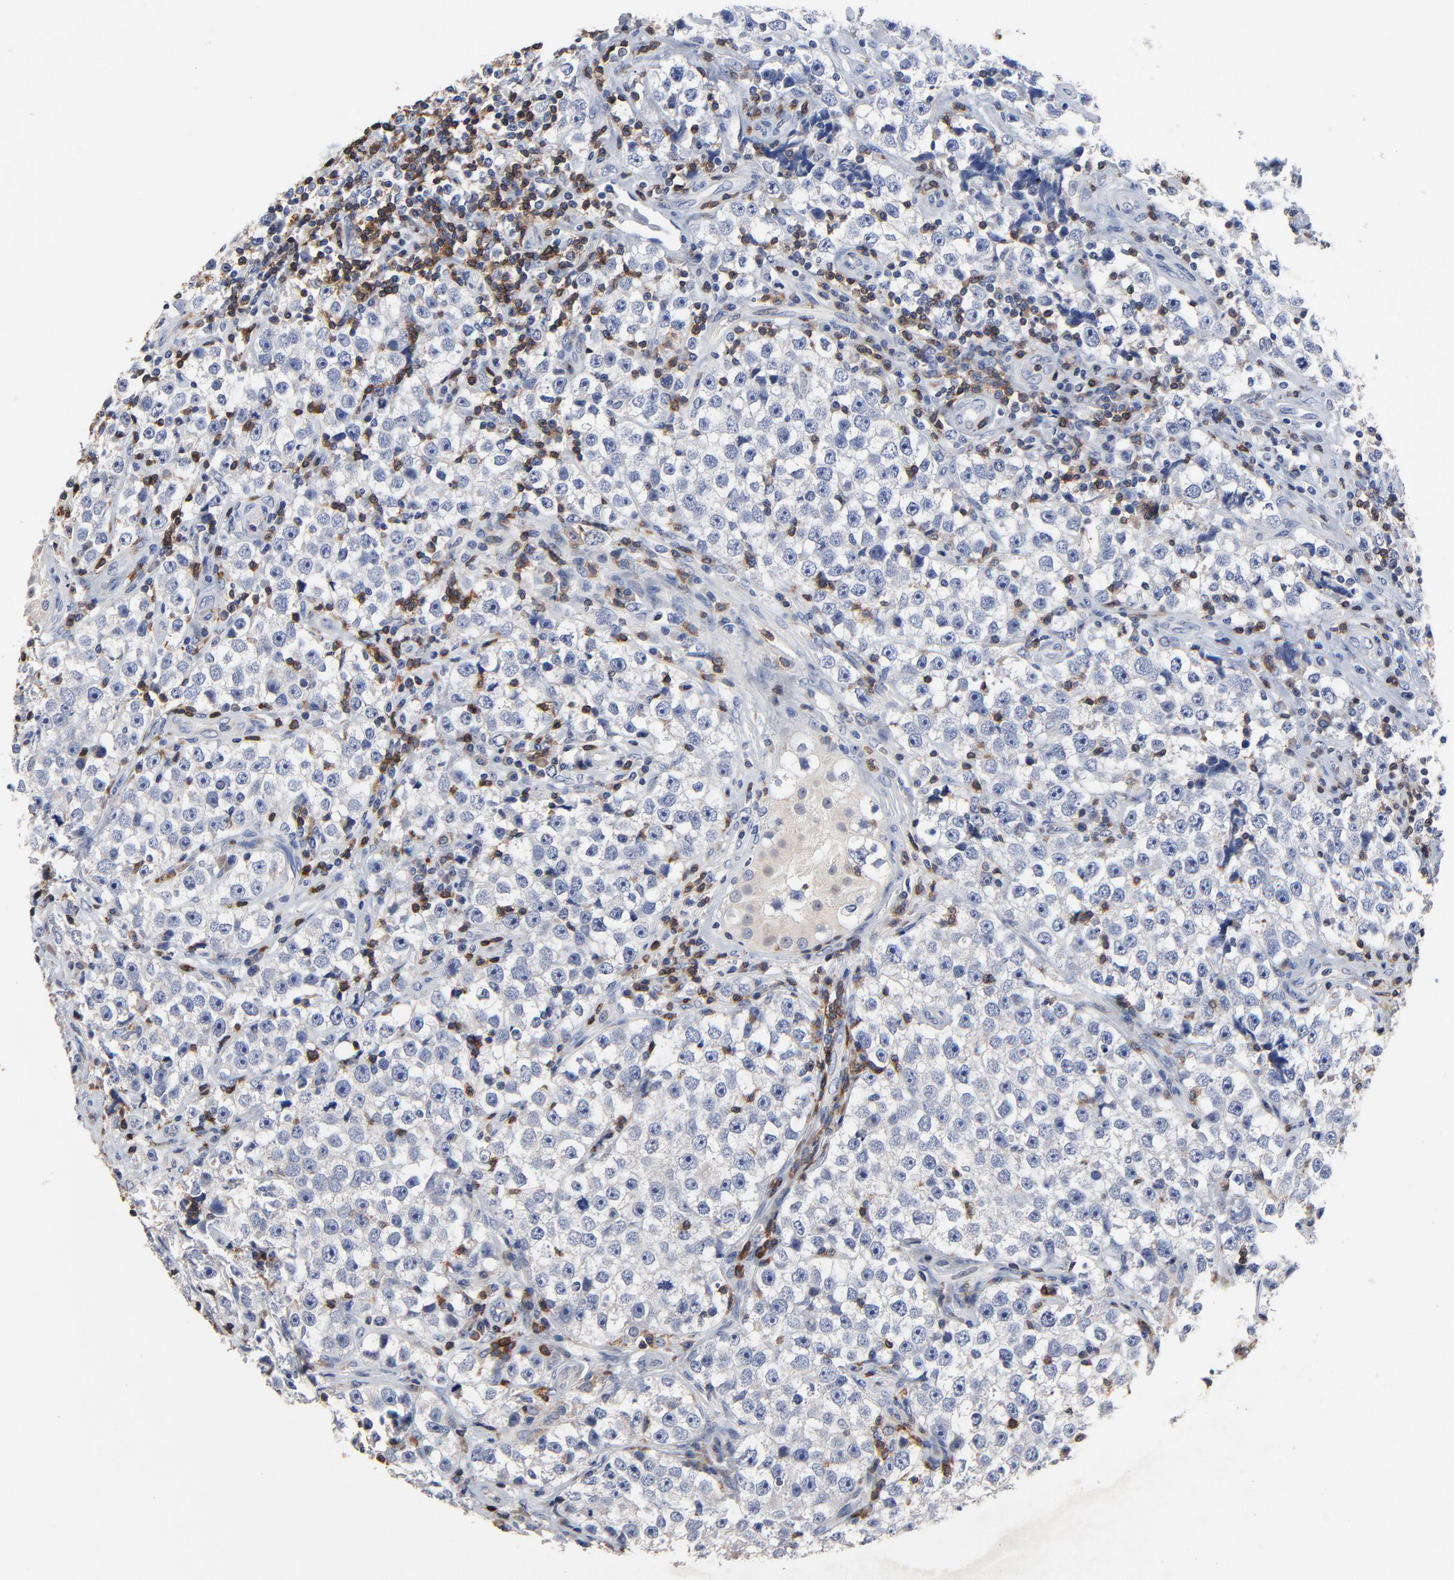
{"staining": {"intensity": "negative", "quantity": "none", "location": "none"}, "tissue": "testis cancer", "cell_type": "Tumor cells", "image_type": "cancer", "snomed": [{"axis": "morphology", "description": "Seminoma, NOS"}, {"axis": "topography", "description": "Testis"}], "caption": "Protein analysis of testis seminoma reveals no significant positivity in tumor cells.", "gene": "SKAP1", "patient": {"sex": "male", "age": 32}}